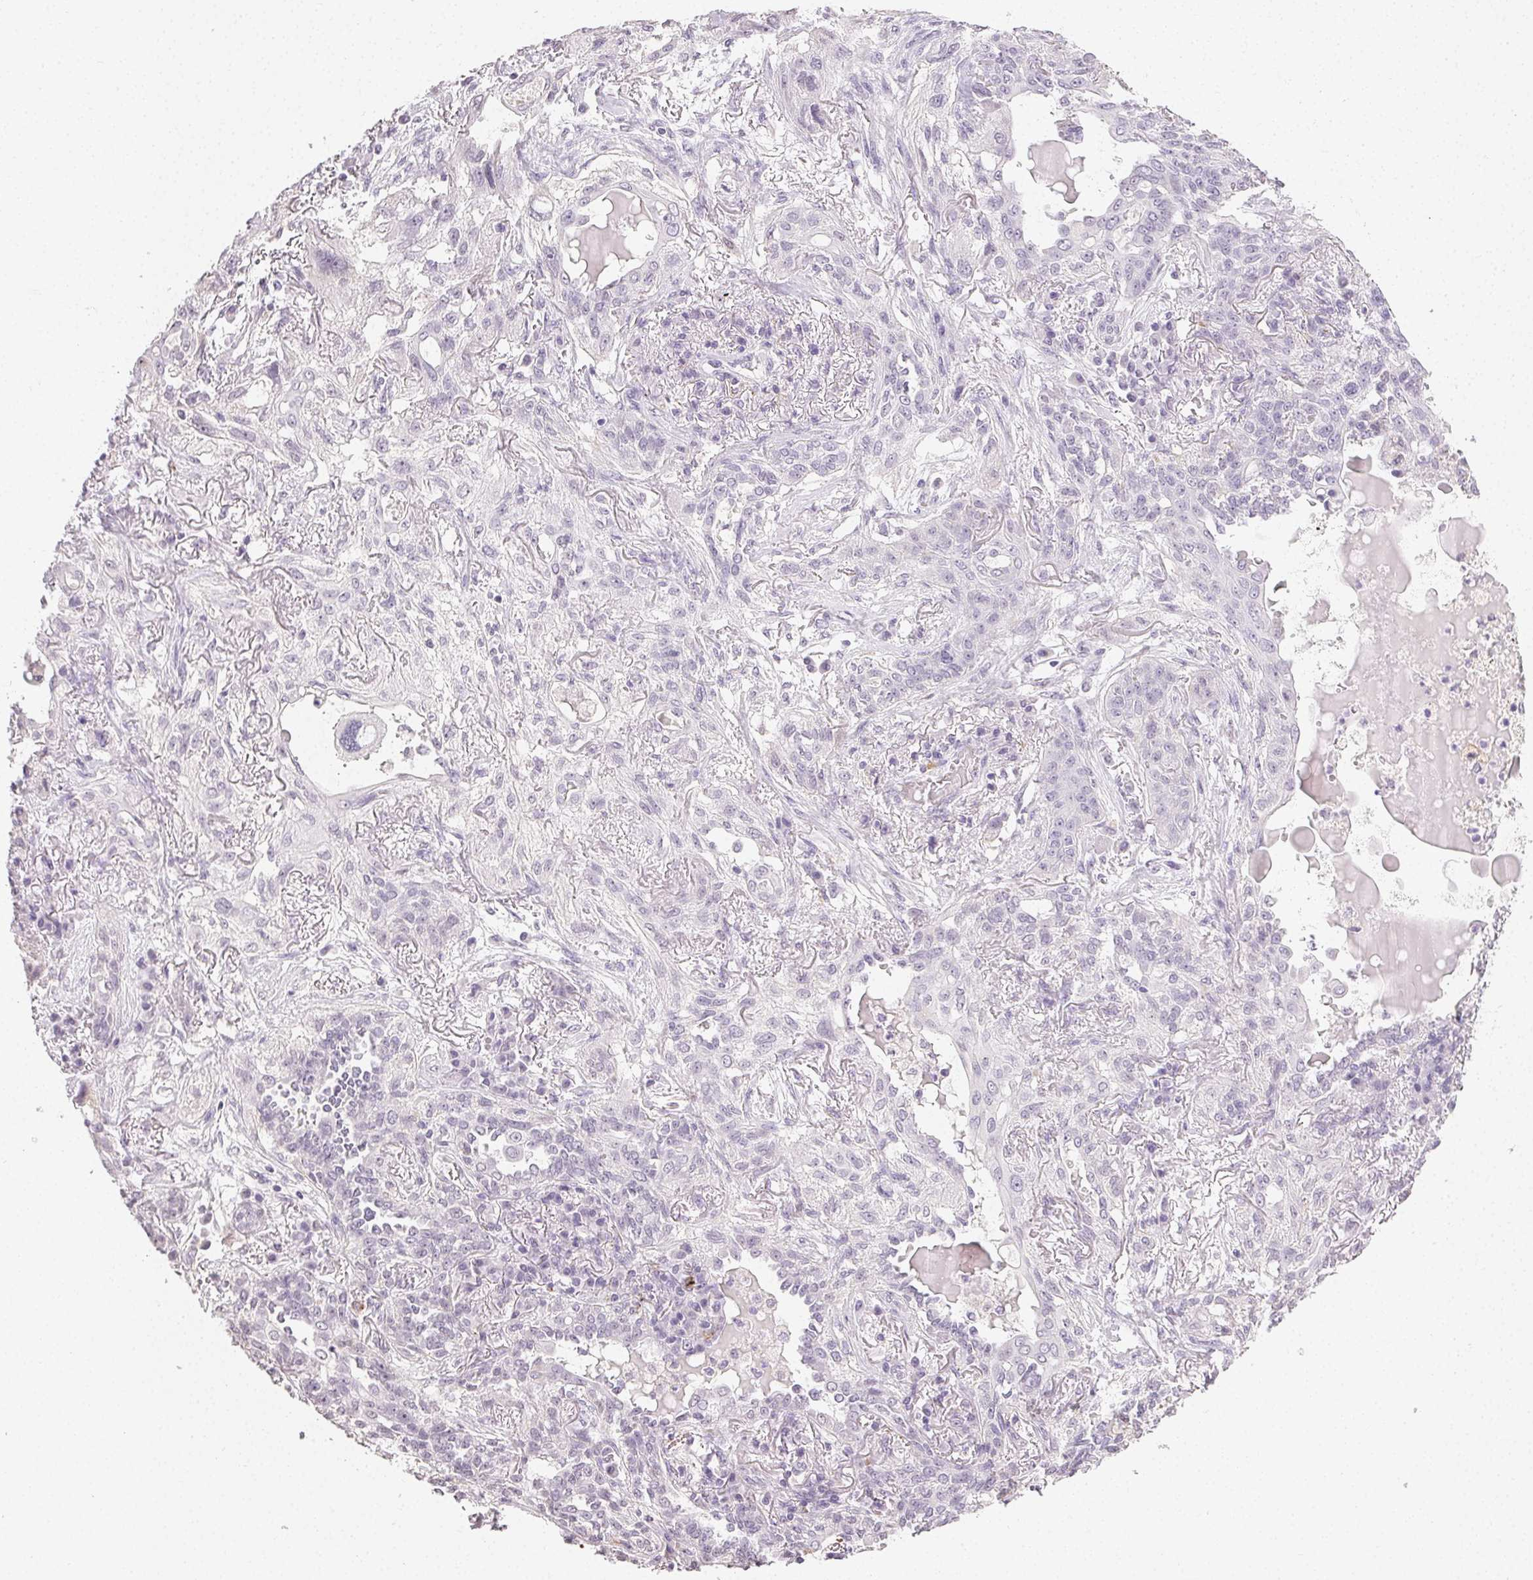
{"staining": {"intensity": "negative", "quantity": "none", "location": "none"}, "tissue": "lung cancer", "cell_type": "Tumor cells", "image_type": "cancer", "snomed": [{"axis": "morphology", "description": "Squamous cell carcinoma, NOS"}, {"axis": "topography", "description": "Lung"}], "caption": "This is a photomicrograph of IHC staining of lung squamous cell carcinoma, which shows no staining in tumor cells. The staining is performed using DAB brown chromogen with nuclei counter-stained in using hematoxylin.", "gene": "TMEM174", "patient": {"sex": "female", "age": 70}}